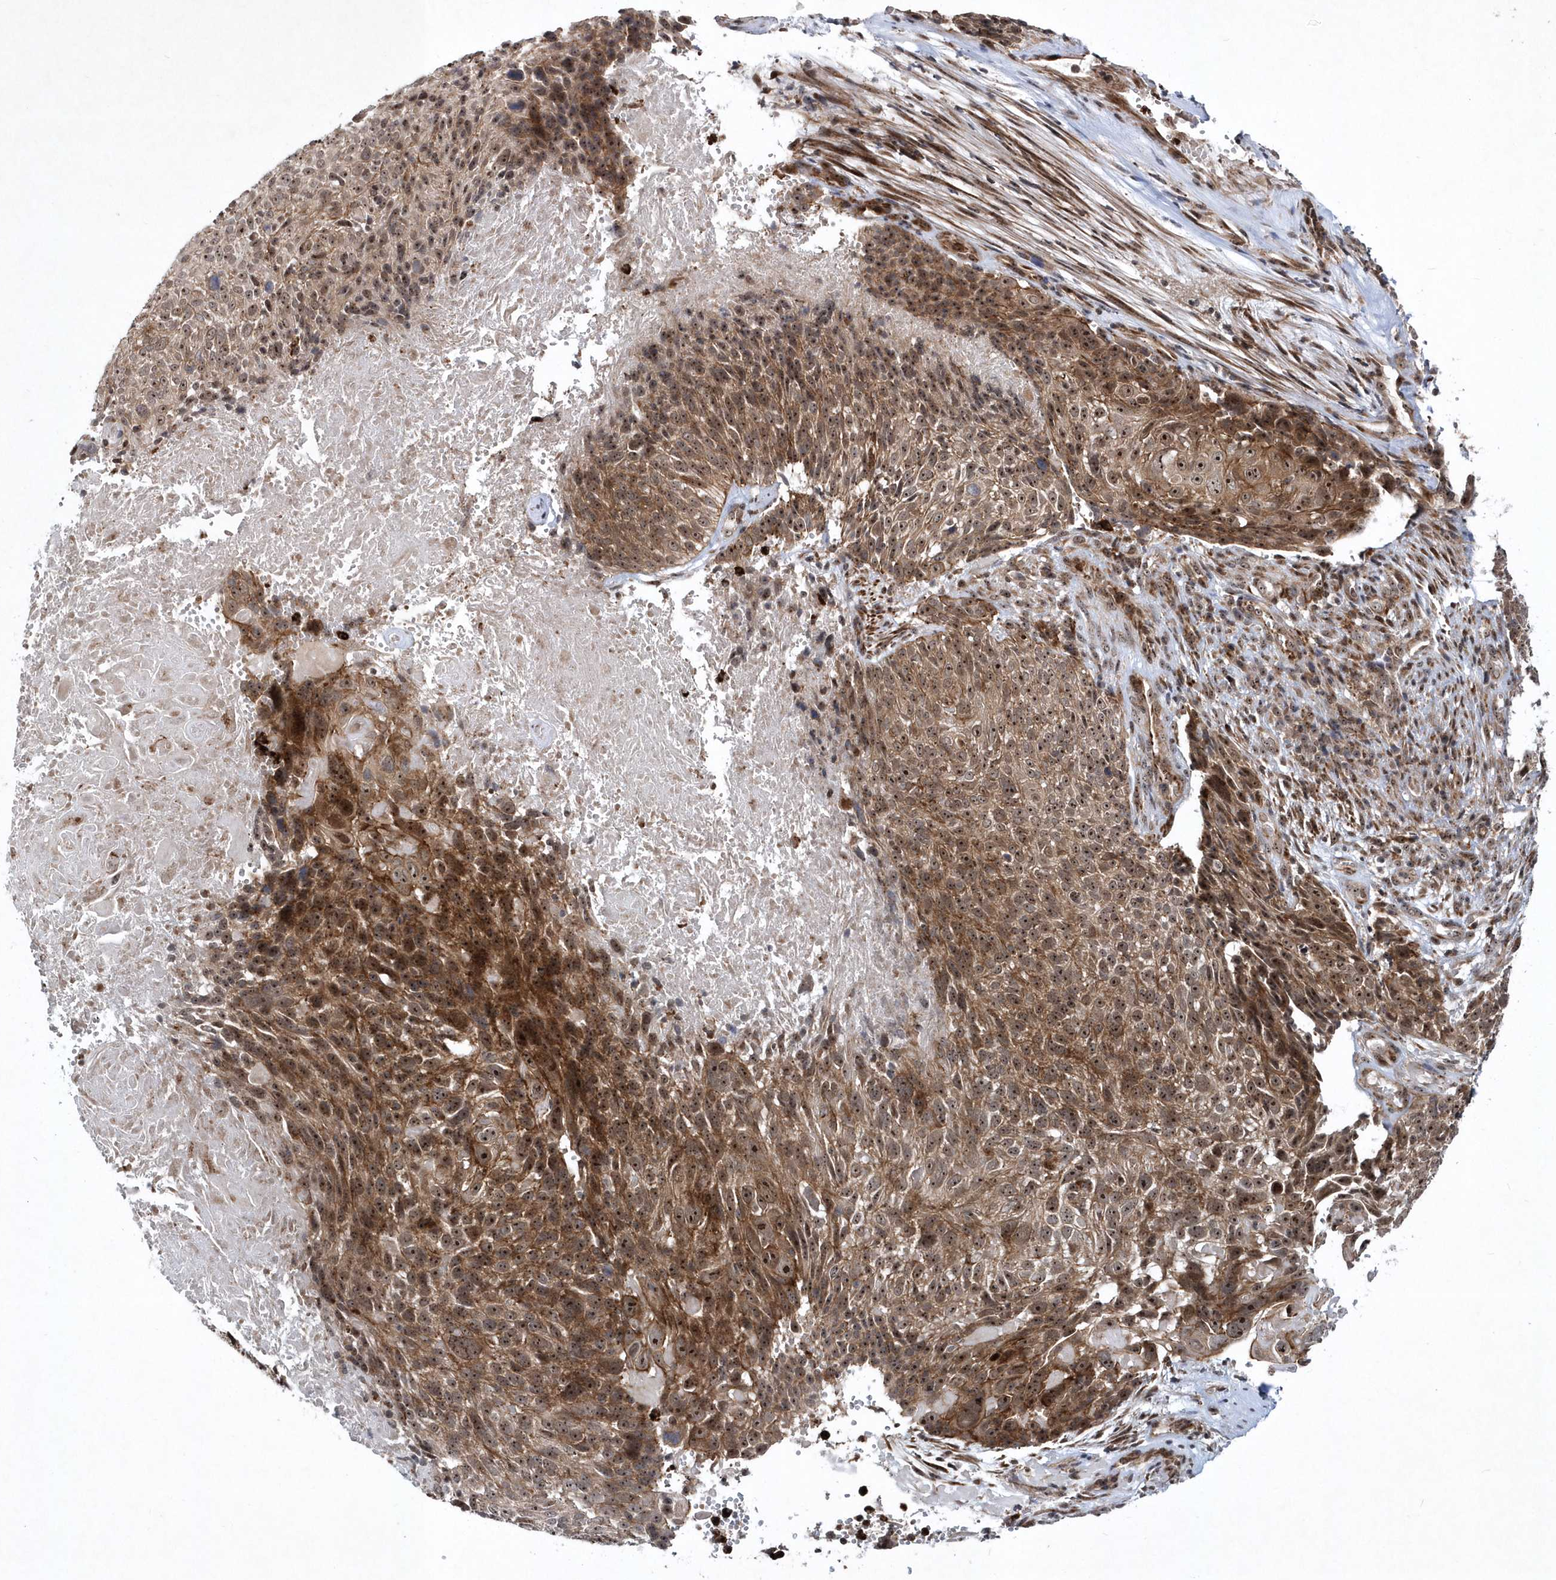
{"staining": {"intensity": "strong", "quantity": ">75%", "location": "cytoplasmic/membranous,nuclear"}, "tissue": "cervical cancer", "cell_type": "Tumor cells", "image_type": "cancer", "snomed": [{"axis": "morphology", "description": "Squamous cell carcinoma, NOS"}, {"axis": "topography", "description": "Cervix"}], "caption": "DAB immunohistochemical staining of cervical squamous cell carcinoma displays strong cytoplasmic/membranous and nuclear protein positivity in about >75% of tumor cells.", "gene": "SOWAHB", "patient": {"sex": "female", "age": 74}}